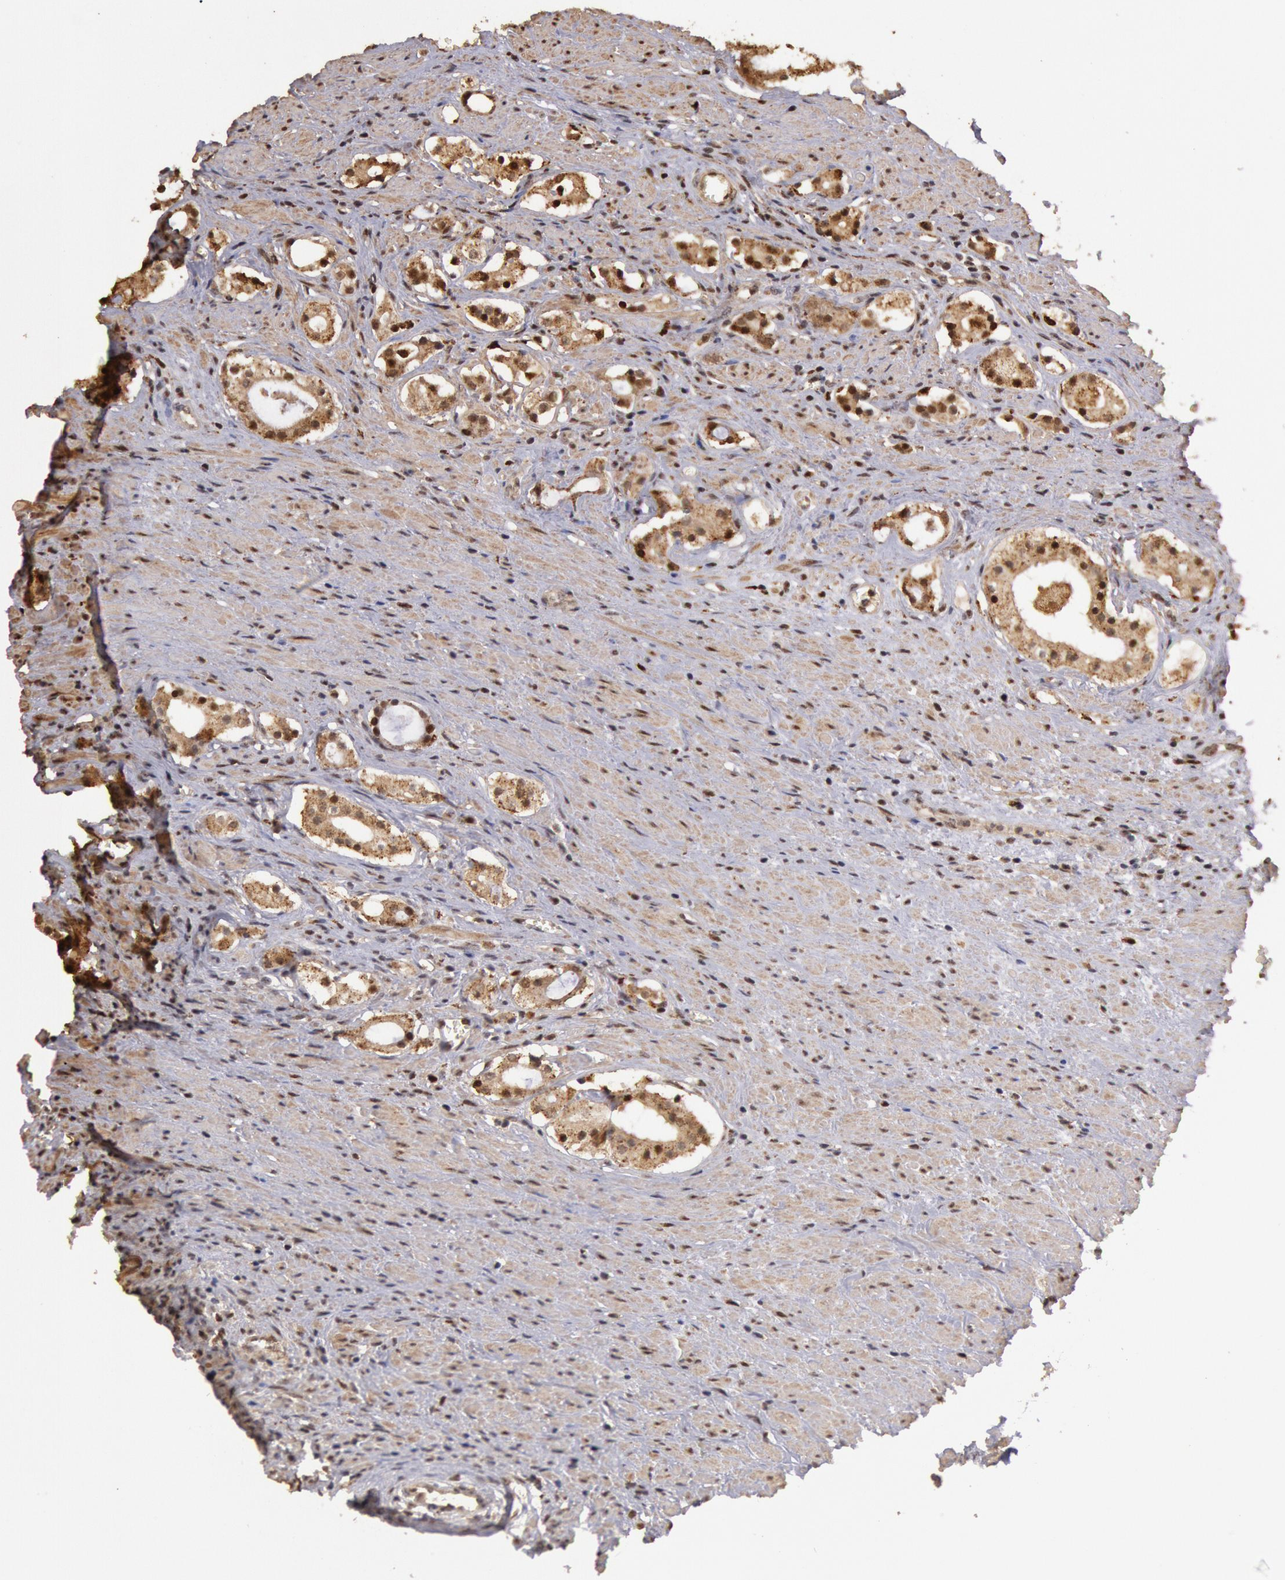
{"staining": {"intensity": "moderate", "quantity": ">75%", "location": "nuclear"}, "tissue": "prostate cancer", "cell_type": "Tumor cells", "image_type": "cancer", "snomed": [{"axis": "morphology", "description": "Adenocarcinoma, Medium grade"}, {"axis": "topography", "description": "Prostate"}], "caption": "Immunohistochemical staining of human prostate cancer (adenocarcinoma (medium-grade)) reveals medium levels of moderate nuclear positivity in approximately >75% of tumor cells.", "gene": "LIG4", "patient": {"sex": "male", "age": 73}}